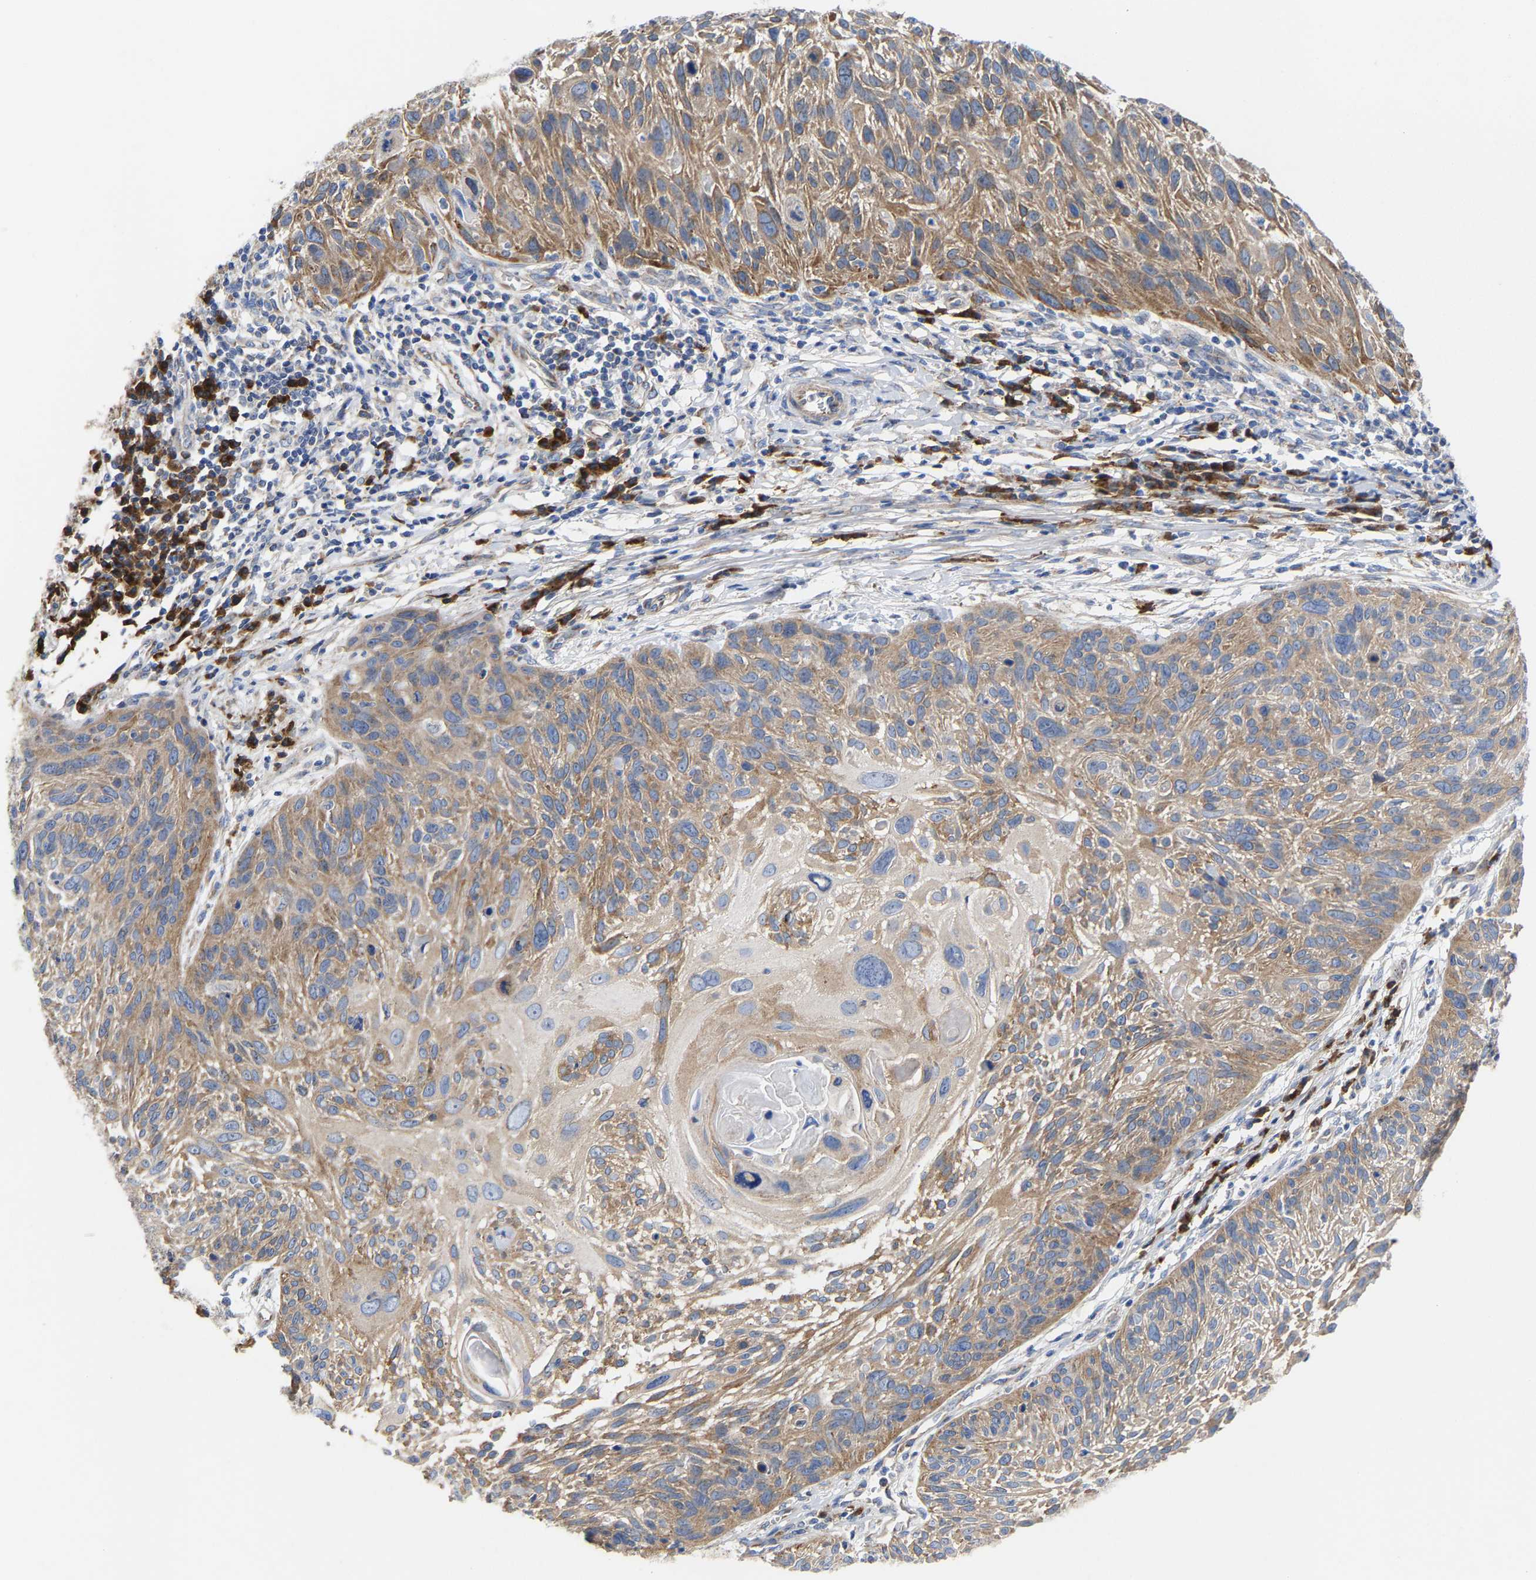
{"staining": {"intensity": "strong", "quantity": ">75%", "location": "cytoplasmic/membranous"}, "tissue": "cervical cancer", "cell_type": "Tumor cells", "image_type": "cancer", "snomed": [{"axis": "morphology", "description": "Squamous cell carcinoma, NOS"}, {"axis": "topography", "description": "Cervix"}], "caption": "This photomicrograph shows immunohistochemistry staining of human squamous cell carcinoma (cervical), with high strong cytoplasmic/membranous positivity in about >75% of tumor cells.", "gene": "PPP1R15A", "patient": {"sex": "female", "age": 51}}